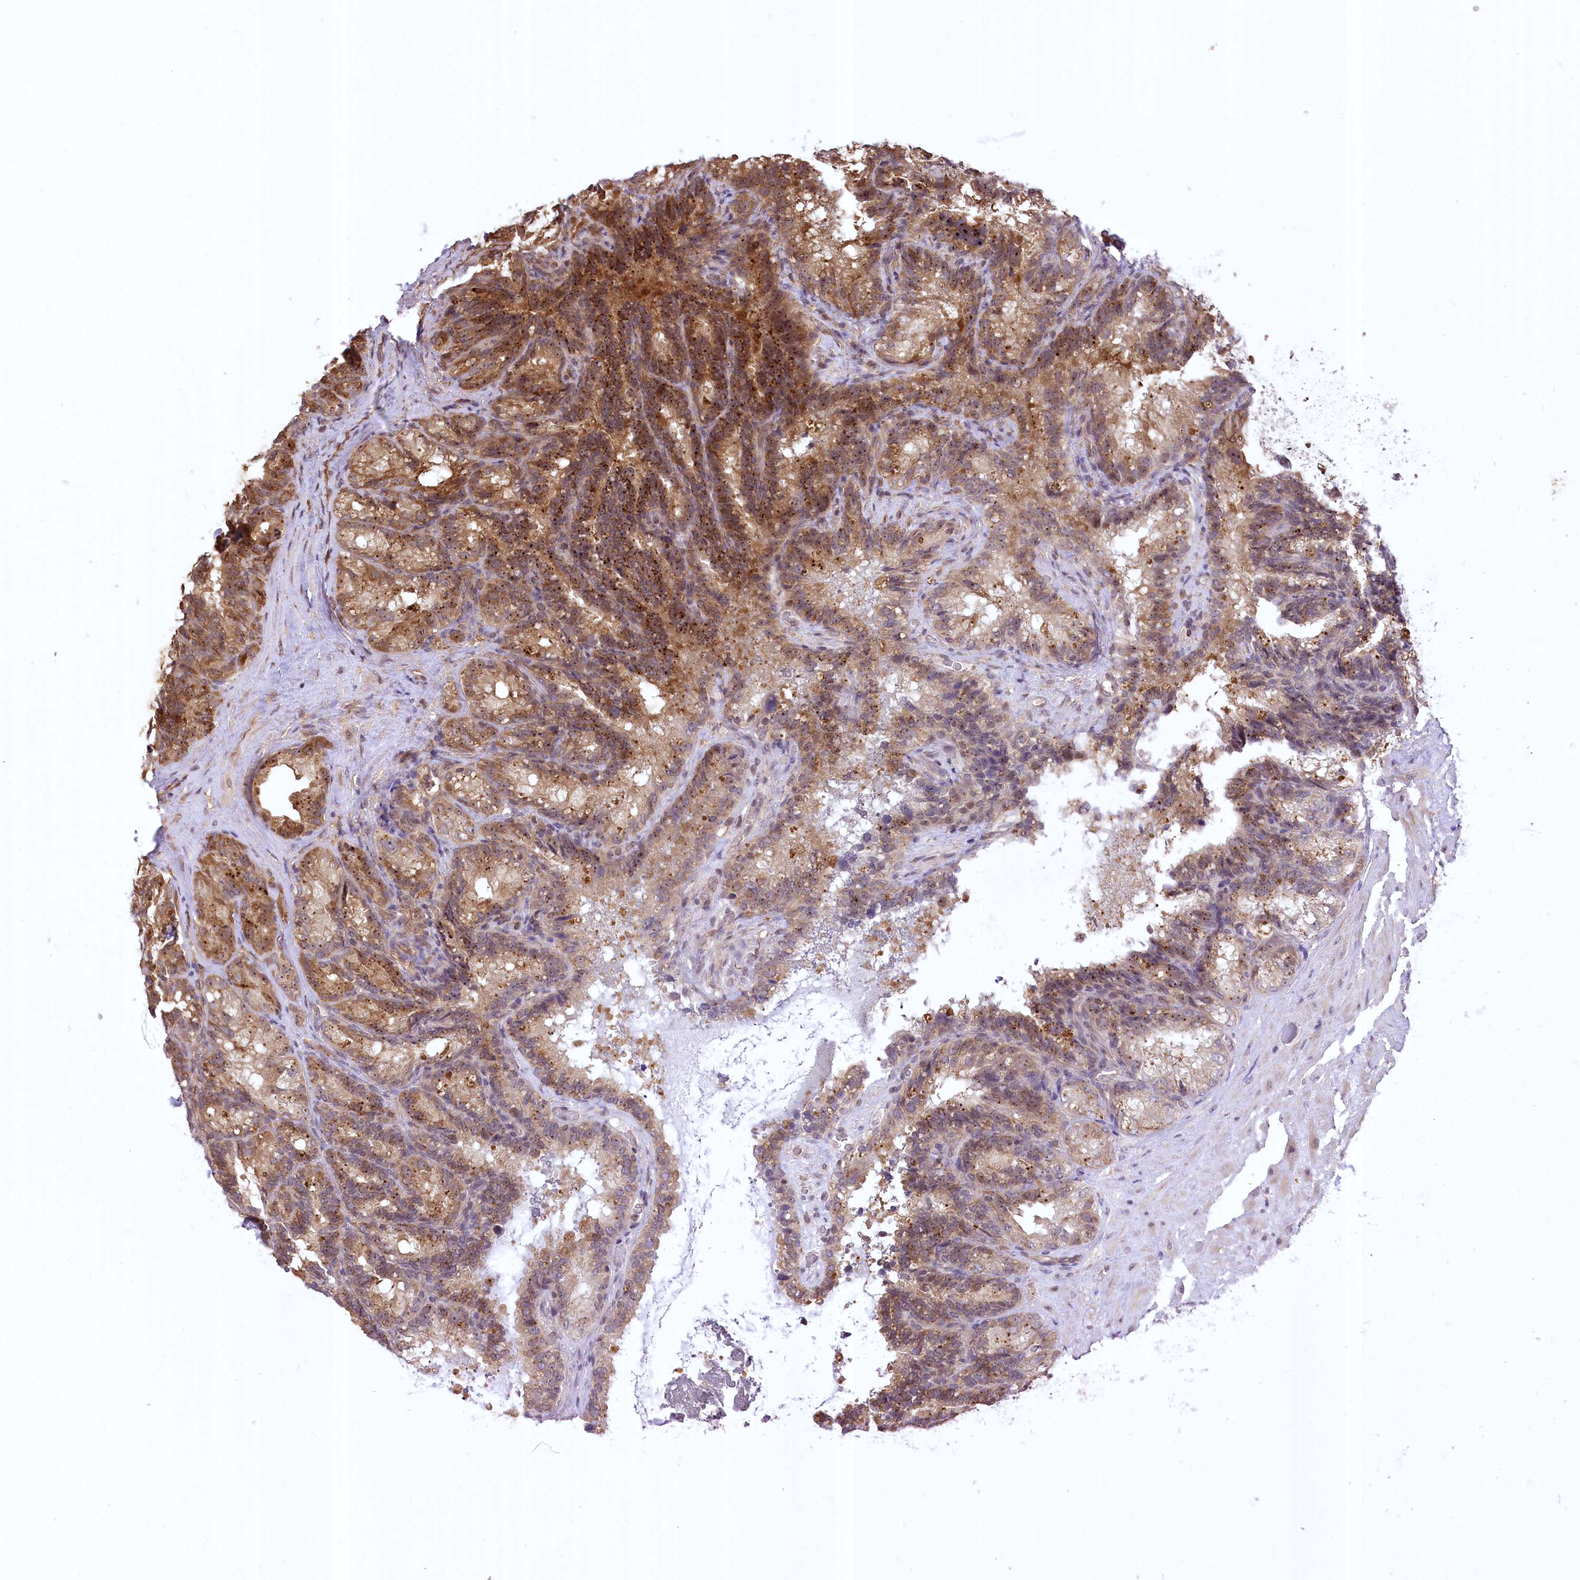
{"staining": {"intensity": "moderate", "quantity": ">75%", "location": "cytoplasmic/membranous,nuclear"}, "tissue": "seminal vesicle", "cell_type": "Glandular cells", "image_type": "normal", "snomed": [{"axis": "morphology", "description": "Normal tissue, NOS"}, {"axis": "topography", "description": "Seminal veicle"}], "caption": "This image displays IHC staining of benign human seminal vesicle, with medium moderate cytoplasmic/membranous,nuclear expression in approximately >75% of glandular cells.", "gene": "SERGEF", "patient": {"sex": "male", "age": 60}}